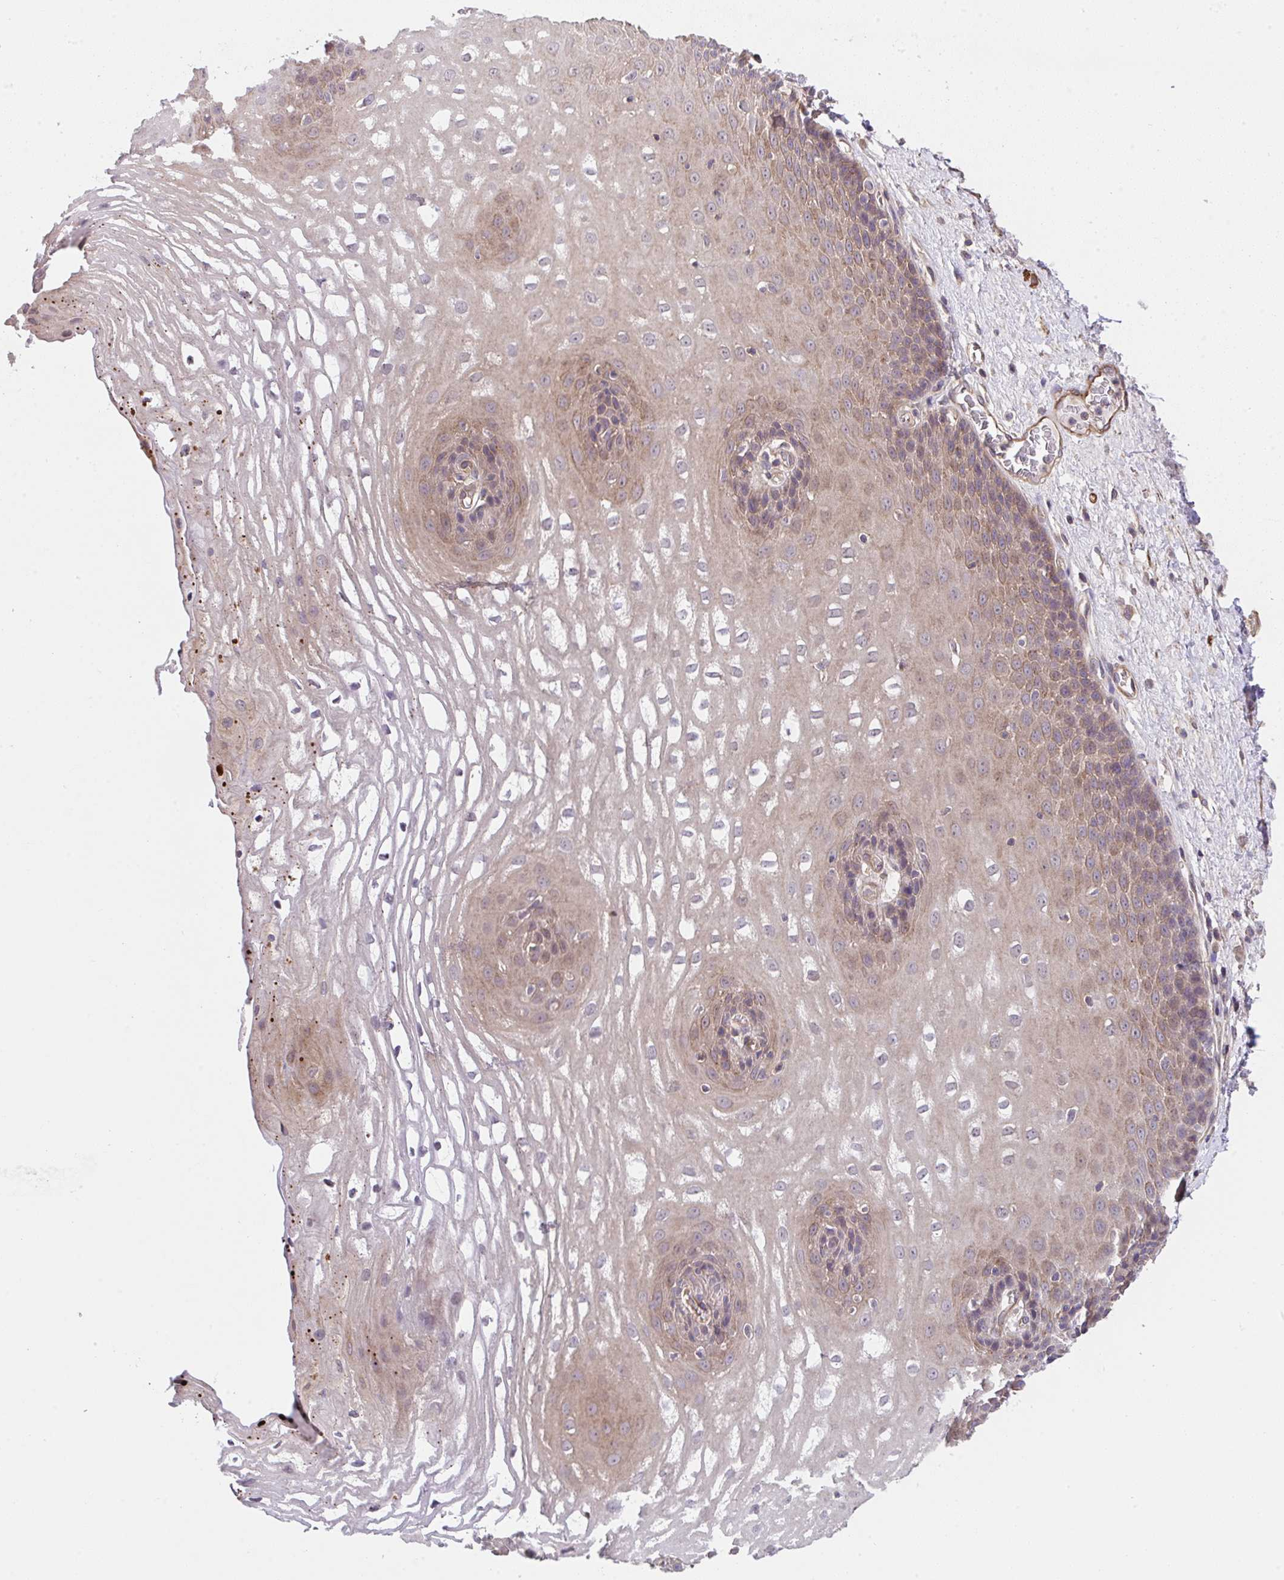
{"staining": {"intensity": "moderate", "quantity": ">75%", "location": "cytoplasmic/membranous"}, "tissue": "esophagus", "cell_type": "Squamous epithelial cells", "image_type": "normal", "snomed": [{"axis": "morphology", "description": "Normal tissue, NOS"}, {"axis": "topography", "description": "Esophagus"}], "caption": "Protein analysis of normal esophagus exhibits moderate cytoplasmic/membranous staining in about >75% of squamous epithelial cells.", "gene": "ZNF696", "patient": {"sex": "male", "age": 62}}